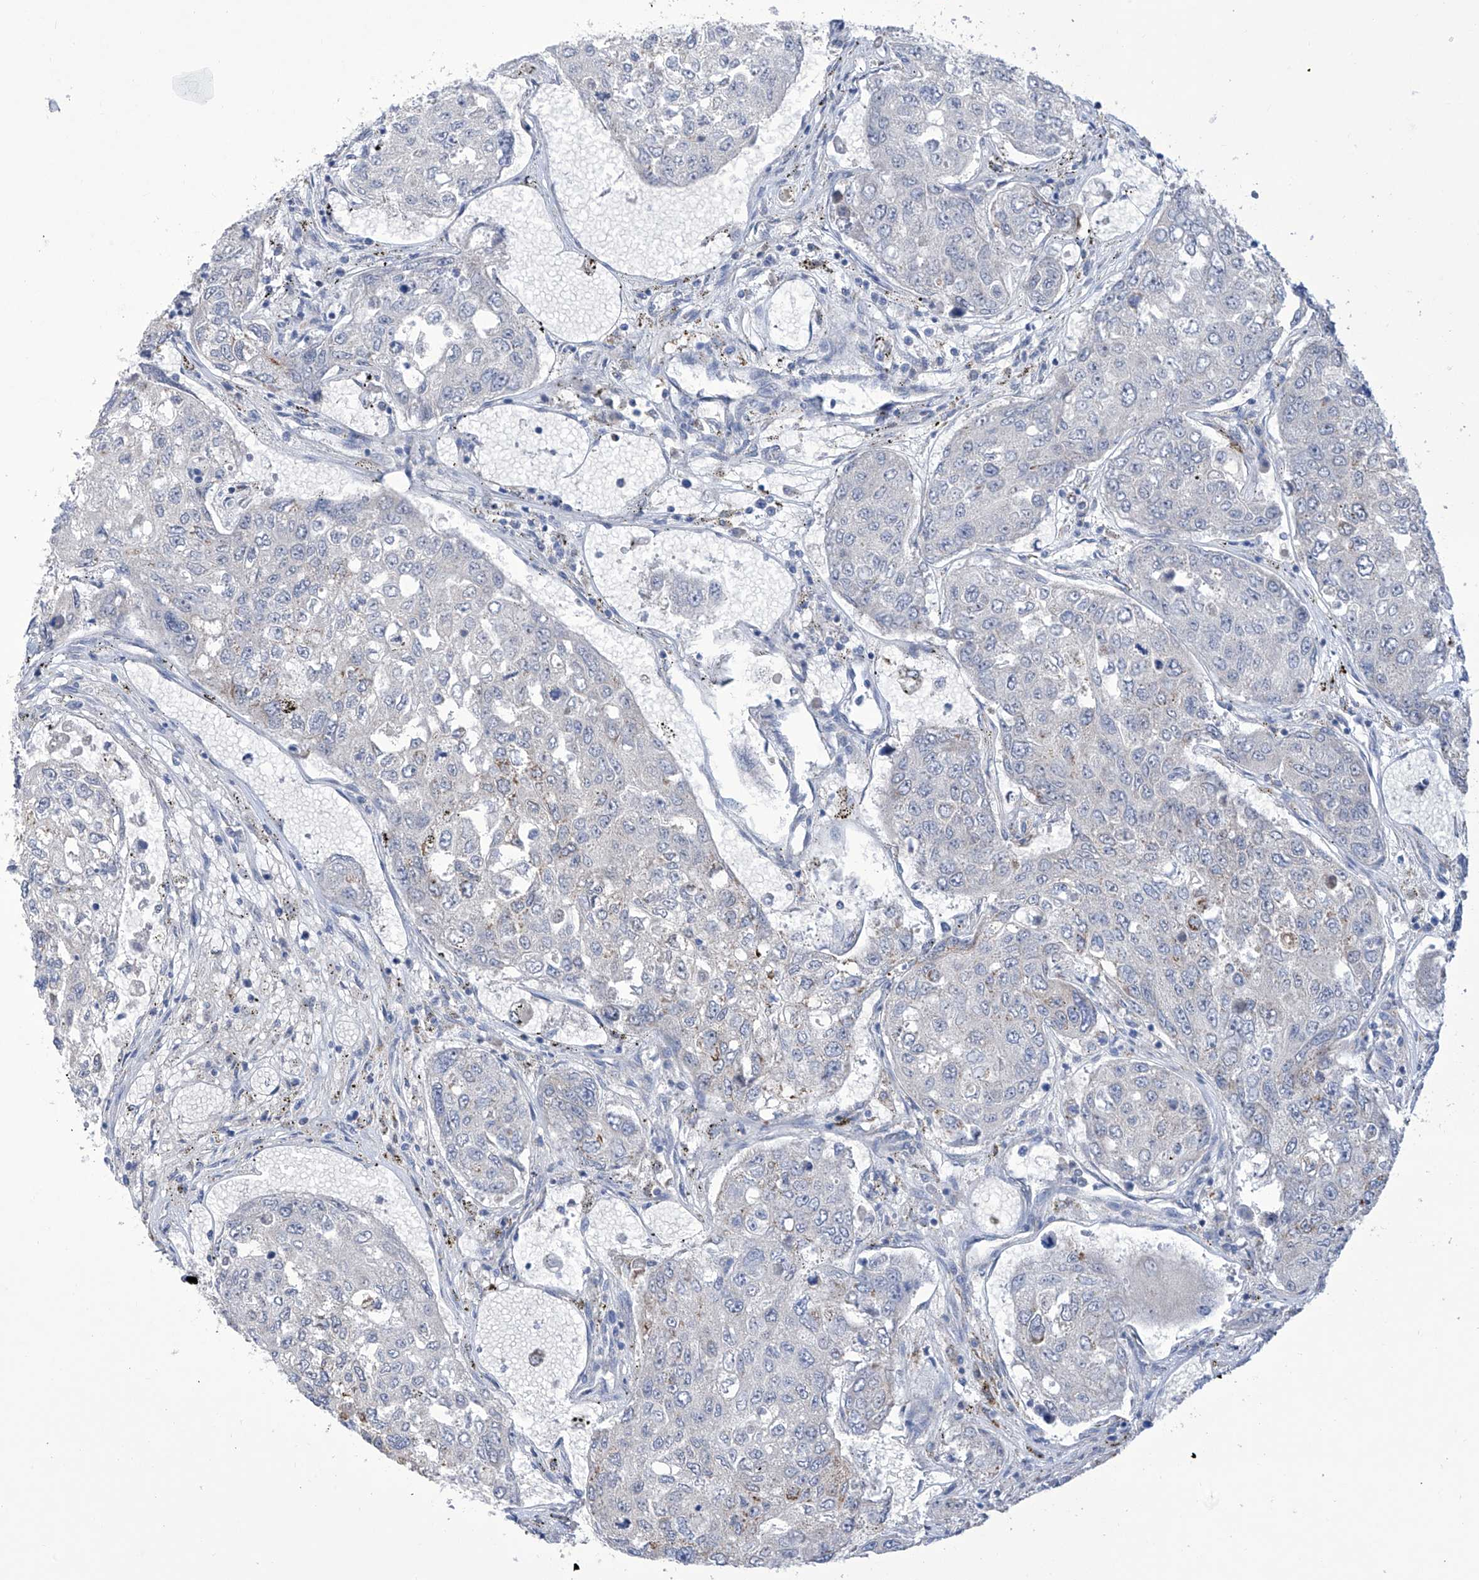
{"staining": {"intensity": "moderate", "quantity": "<25%", "location": "cytoplasmic/membranous"}, "tissue": "urothelial cancer", "cell_type": "Tumor cells", "image_type": "cancer", "snomed": [{"axis": "morphology", "description": "Urothelial carcinoma, High grade"}, {"axis": "topography", "description": "Lymph node"}, {"axis": "topography", "description": "Urinary bladder"}], "caption": "High-grade urothelial carcinoma was stained to show a protein in brown. There is low levels of moderate cytoplasmic/membranous staining in approximately <25% of tumor cells.", "gene": "ALDH6A1", "patient": {"sex": "male", "age": 51}}